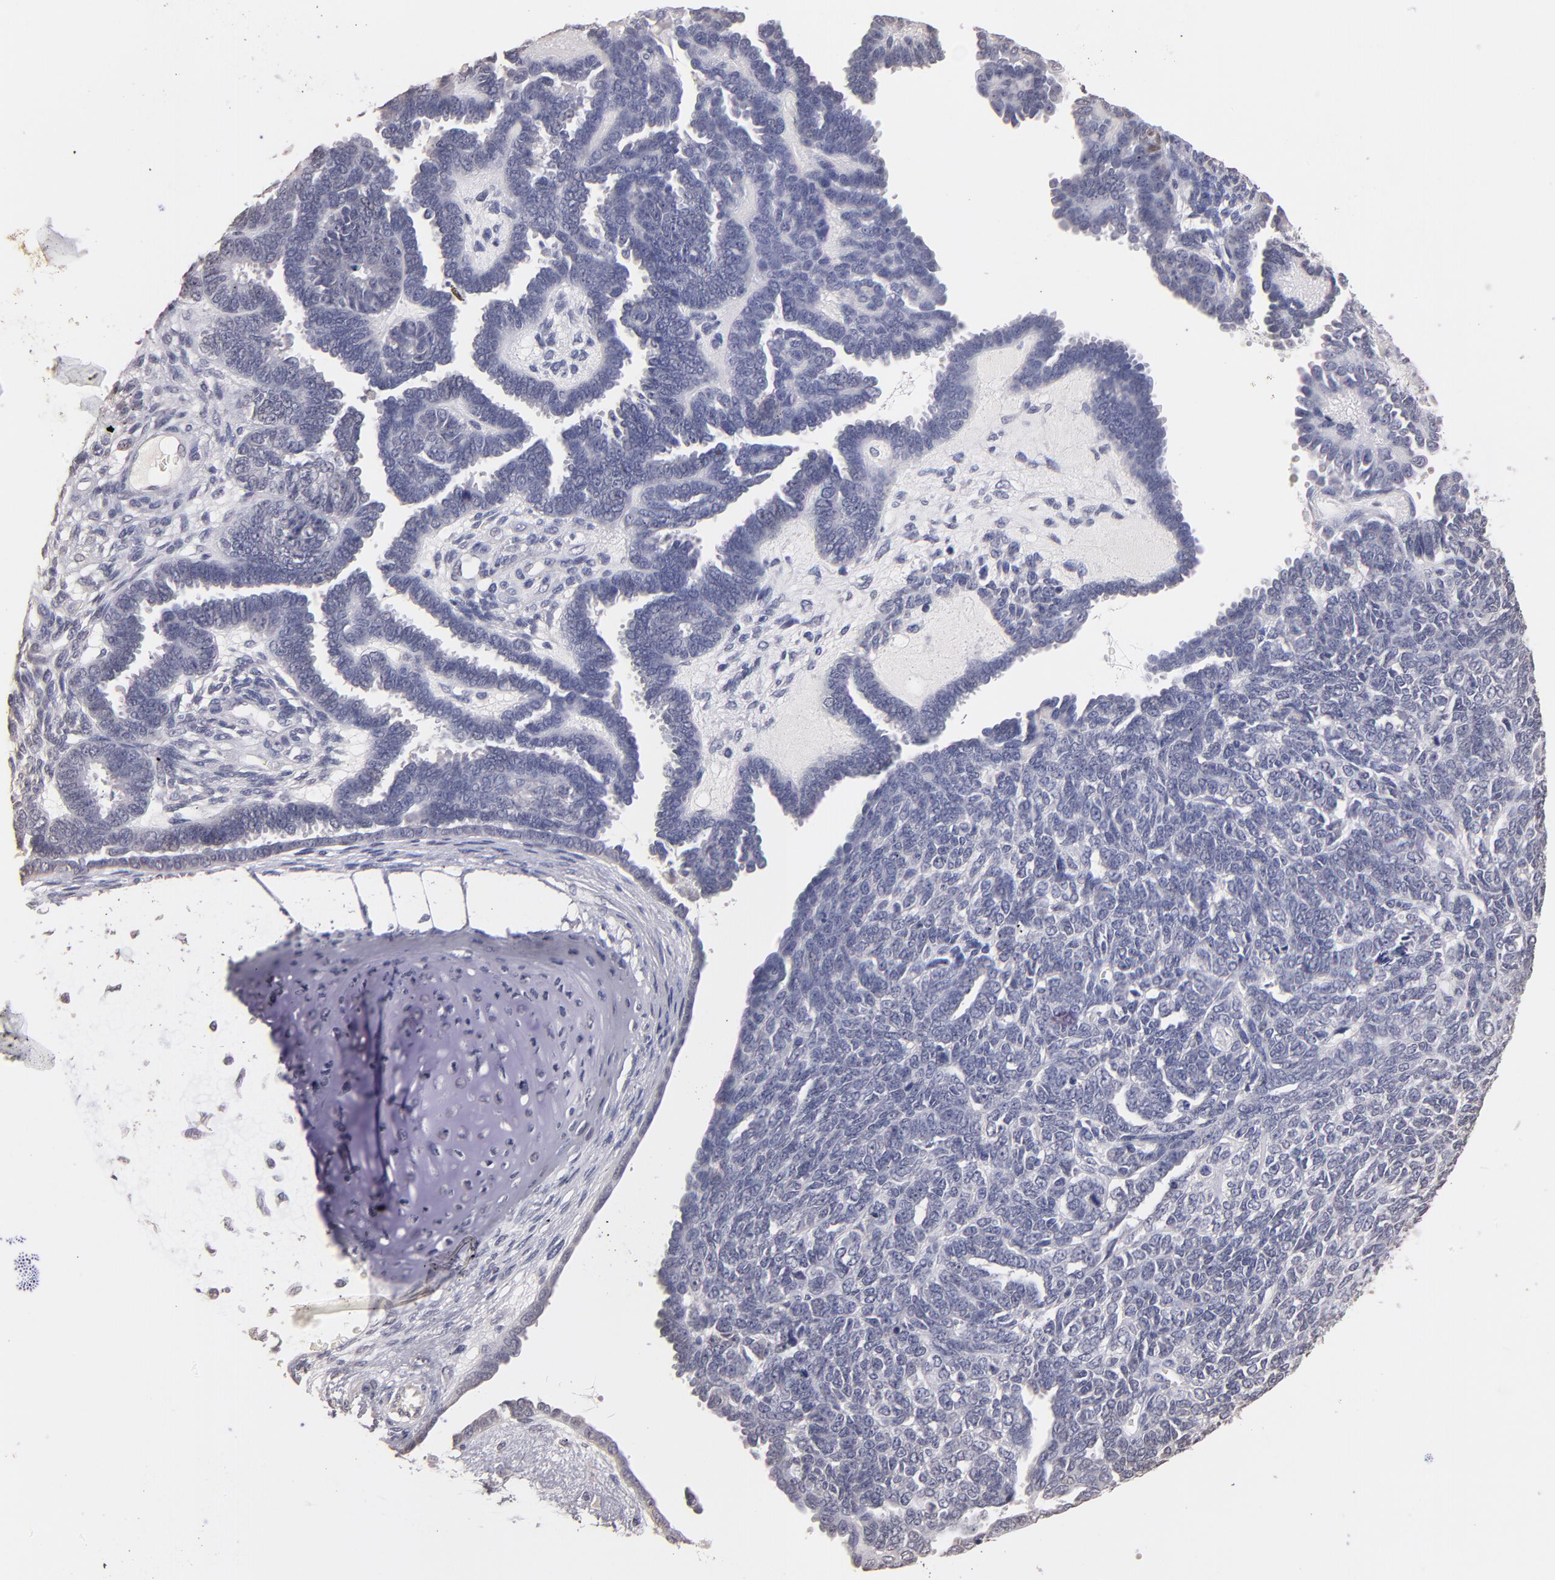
{"staining": {"intensity": "negative", "quantity": "none", "location": "none"}, "tissue": "endometrial cancer", "cell_type": "Tumor cells", "image_type": "cancer", "snomed": [{"axis": "morphology", "description": "Neoplasm, malignant, NOS"}, {"axis": "topography", "description": "Endometrium"}], "caption": "Protein analysis of endometrial cancer (malignant neoplasm) displays no significant staining in tumor cells.", "gene": "SOX10", "patient": {"sex": "female", "age": 74}}